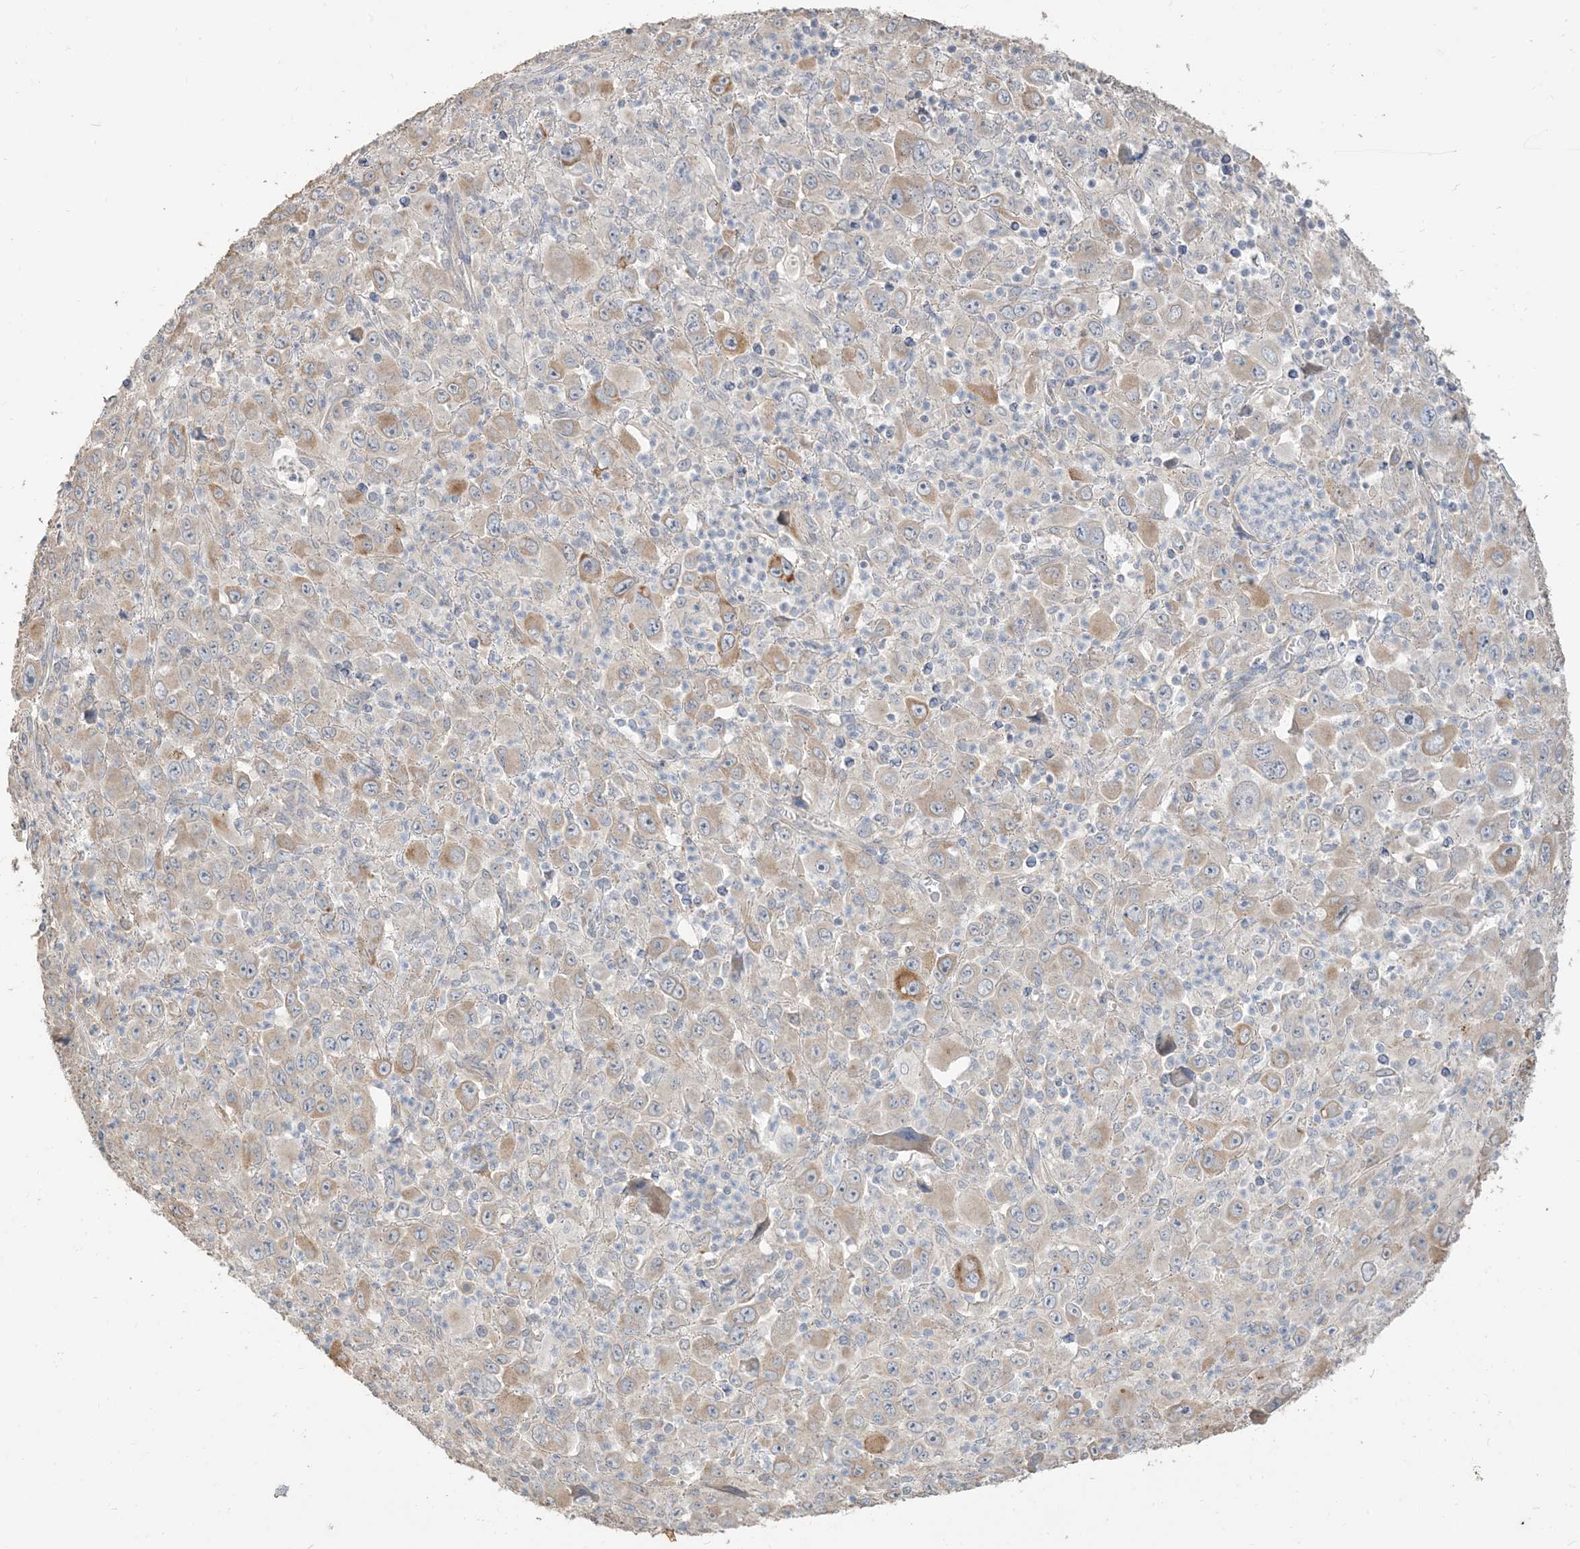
{"staining": {"intensity": "moderate", "quantity": "<25%", "location": "cytoplasmic/membranous"}, "tissue": "melanoma", "cell_type": "Tumor cells", "image_type": "cancer", "snomed": [{"axis": "morphology", "description": "Malignant melanoma, Metastatic site"}, {"axis": "topography", "description": "Skin"}], "caption": "The photomicrograph exhibits immunohistochemical staining of malignant melanoma (metastatic site). There is moderate cytoplasmic/membranous positivity is present in about <25% of tumor cells.", "gene": "RNF175", "patient": {"sex": "female", "age": 56}}